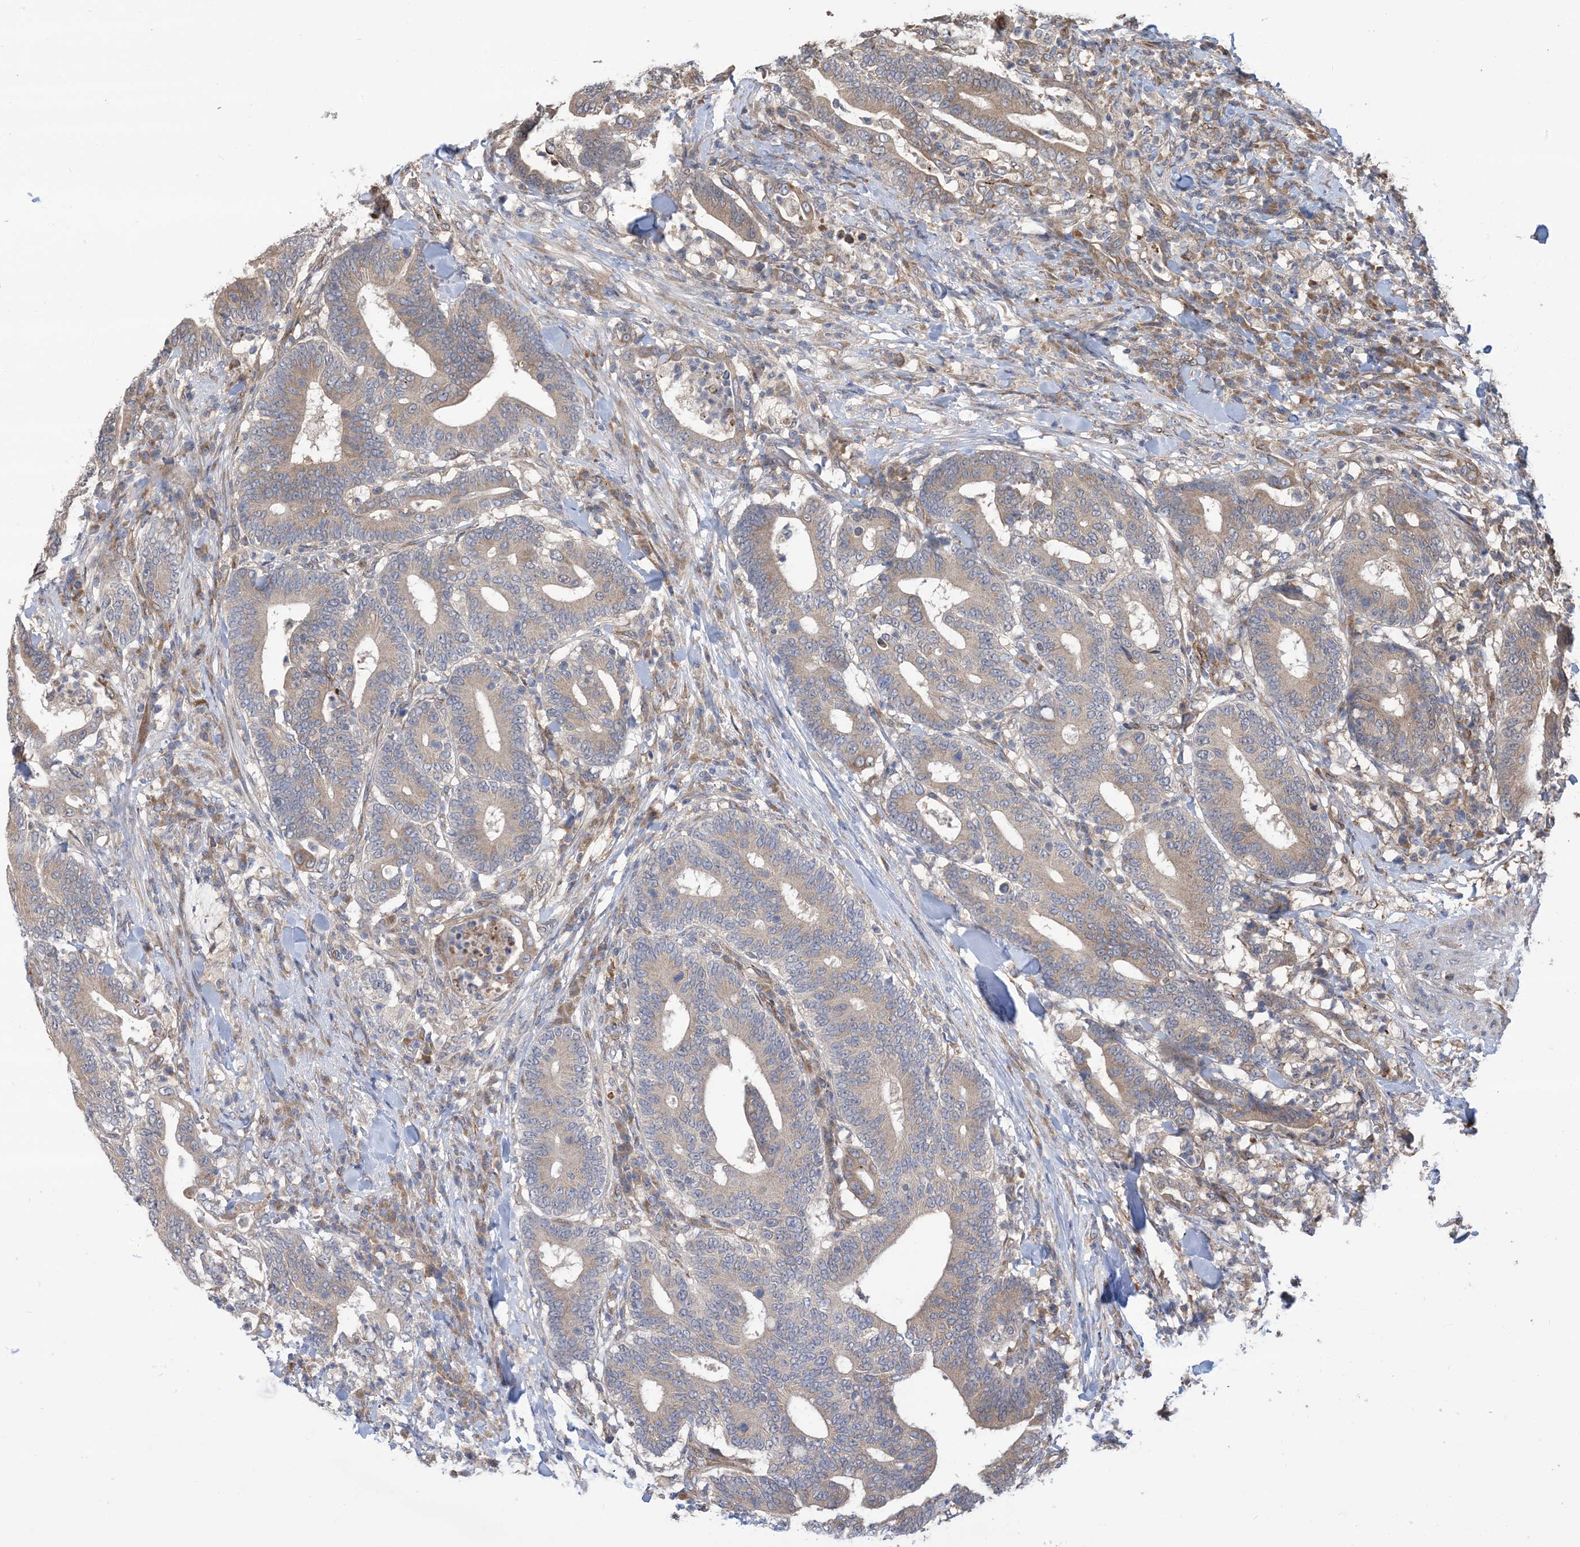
{"staining": {"intensity": "weak", "quantity": ">75%", "location": "cytoplasmic/membranous"}, "tissue": "colorectal cancer", "cell_type": "Tumor cells", "image_type": "cancer", "snomed": [{"axis": "morphology", "description": "Adenocarcinoma, NOS"}, {"axis": "topography", "description": "Colon"}], "caption": "Immunohistochemical staining of human colorectal cancer (adenocarcinoma) displays weak cytoplasmic/membranous protein staining in approximately >75% of tumor cells. (DAB (3,3'-diaminobenzidine) IHC with brightfield microscopy, high magnification).", "gene": "CLEC16A", "patient": {"sex": "female", "age": 66}}